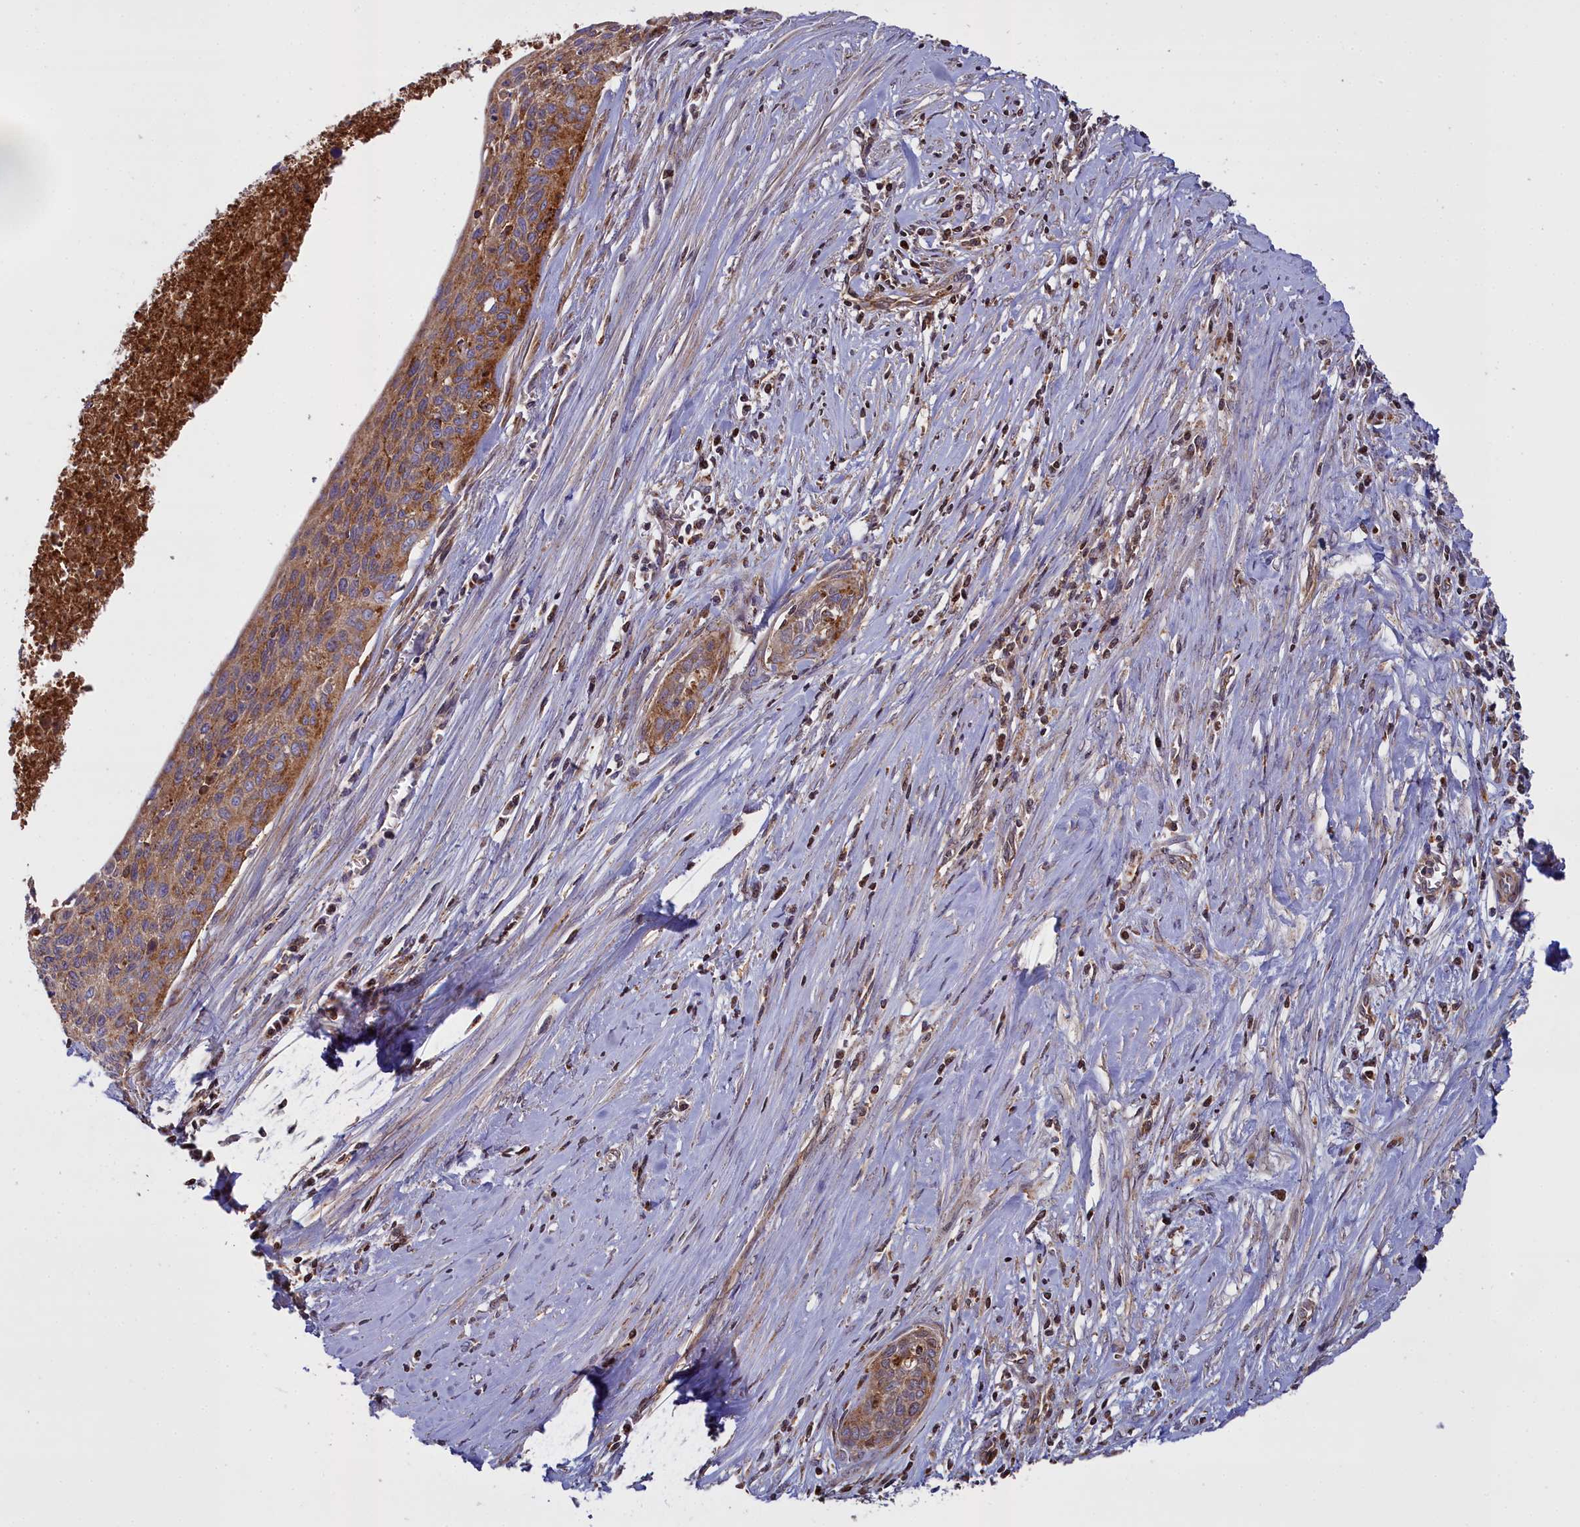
{"staining": {"intensity": "moderate", "quantity": ">75%", "location": "cytoplasmic/membranous"}, "tissue": "cervical cancer", "cell_type": "Tumor cells", "image_type": "cancer", "snomed": [{"axis": "morphology", "description": "Squamous cell carcinoma, NOS"}, {"axis": "topography", "description": "Cervix"}], "caption": "Immunohistochemistry (IHC) photomicrograph of neoplastic tissue: human cervical cancer (squamous cell carcinoma) stained using IHC reveals medium levels of moderate protein expression localized specifically in the cytoplasmic/membranous of tumor cells, appearing as a cytoplasmic/membranous brown color.", "gene": "LNPEP", "patient": {"sex": "female", "age": 55}}